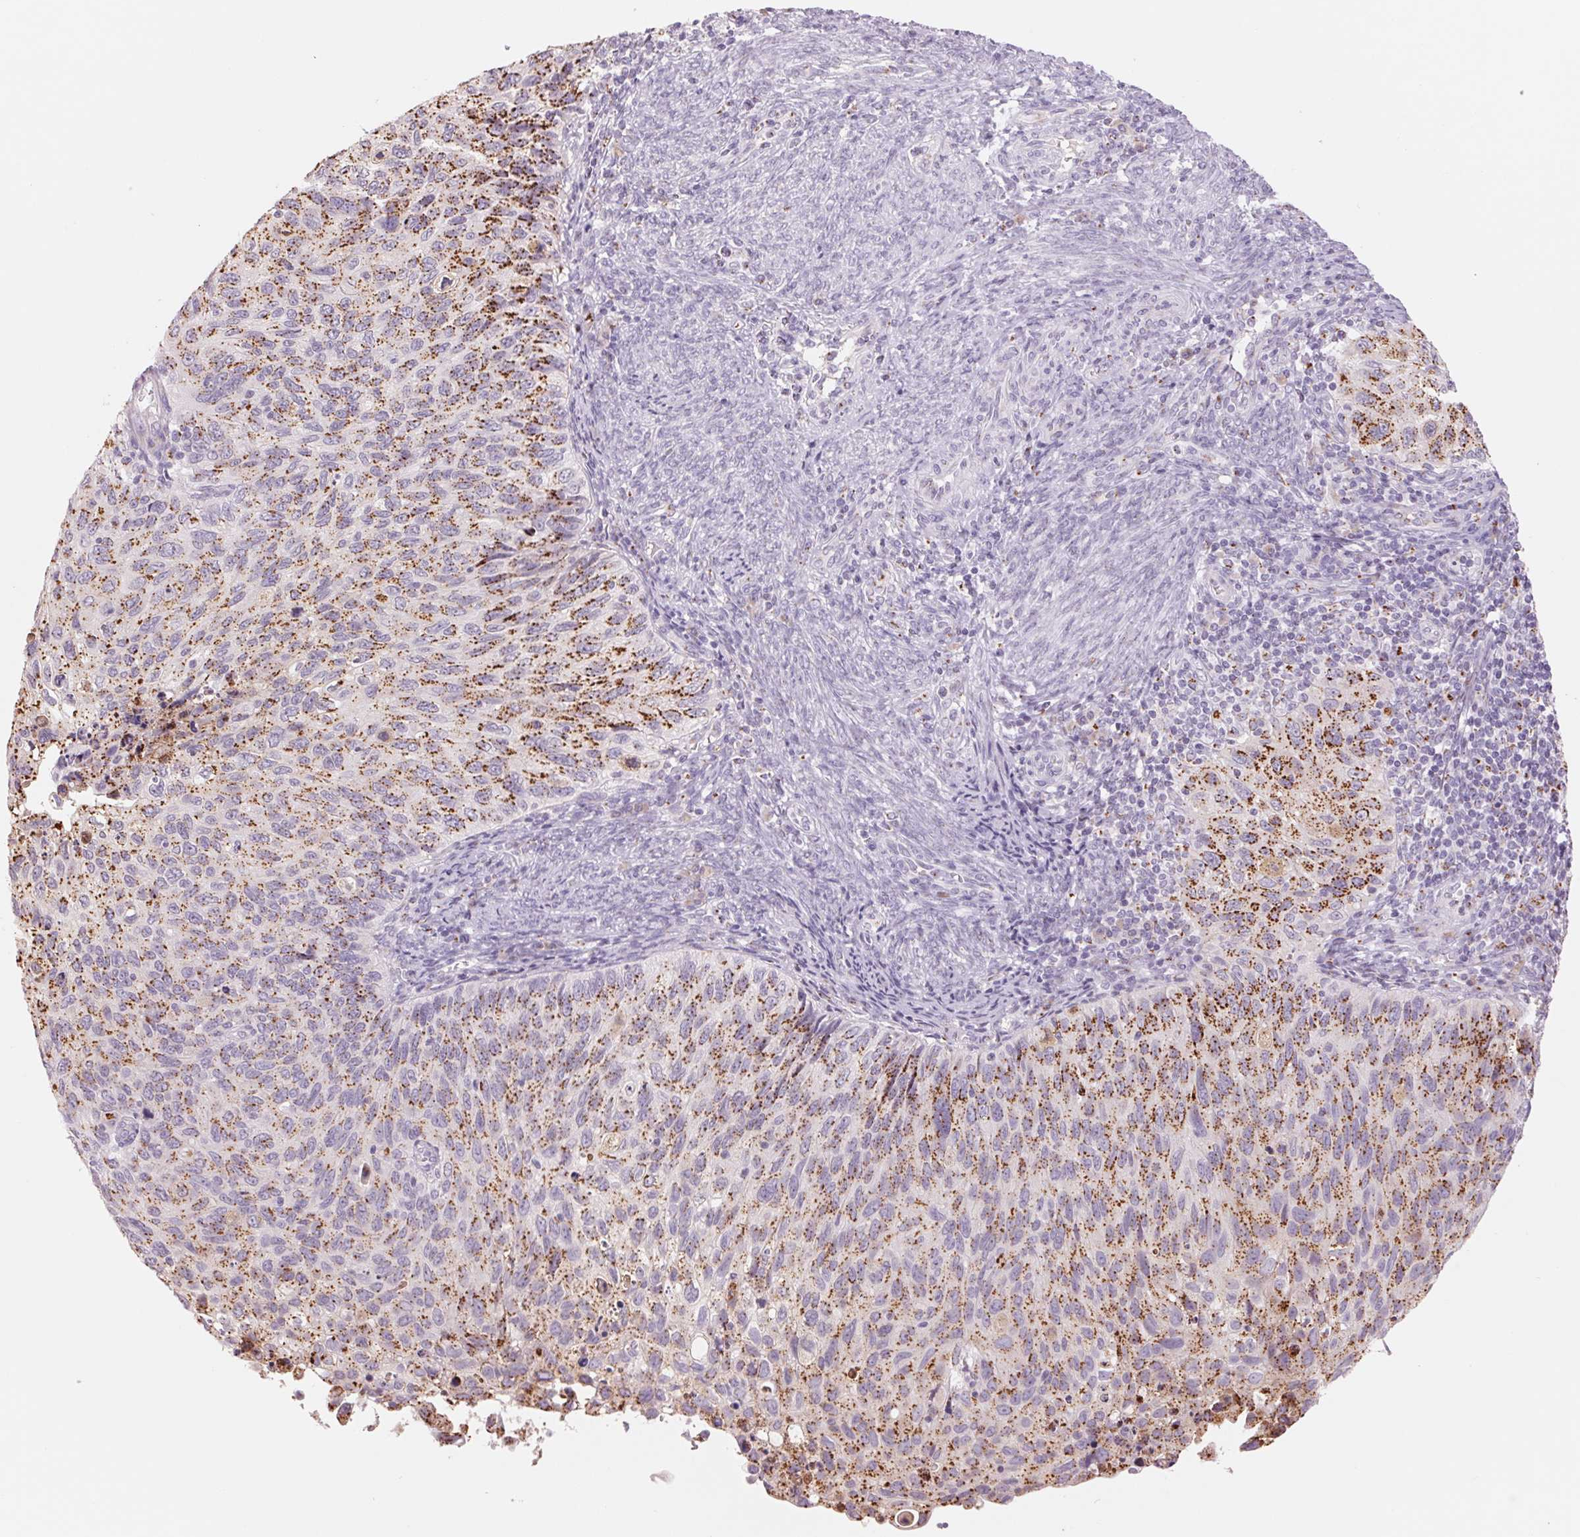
{"staining": {"intensity": "strong", "quantity": ">75%", "location": "cytoplasmic/membranous"}, "tissue": "cervical cancer", "cell_type": "Tumor cells", "image_type": "cancer", "snomed": [{"axis": "morphology", "description": "Squamous cell carcinoma, NOS"}, {"axis": "topography", "description": "Cervix"}], "caption": "The micrograph displays staining of cervical squamous cell carcinoma, revealing strong cytoplasmic/membranous protein staining (brown color) within tumor cells.", "gene": "GALNT7", "patient": {"sex": "female", "age": 70}}